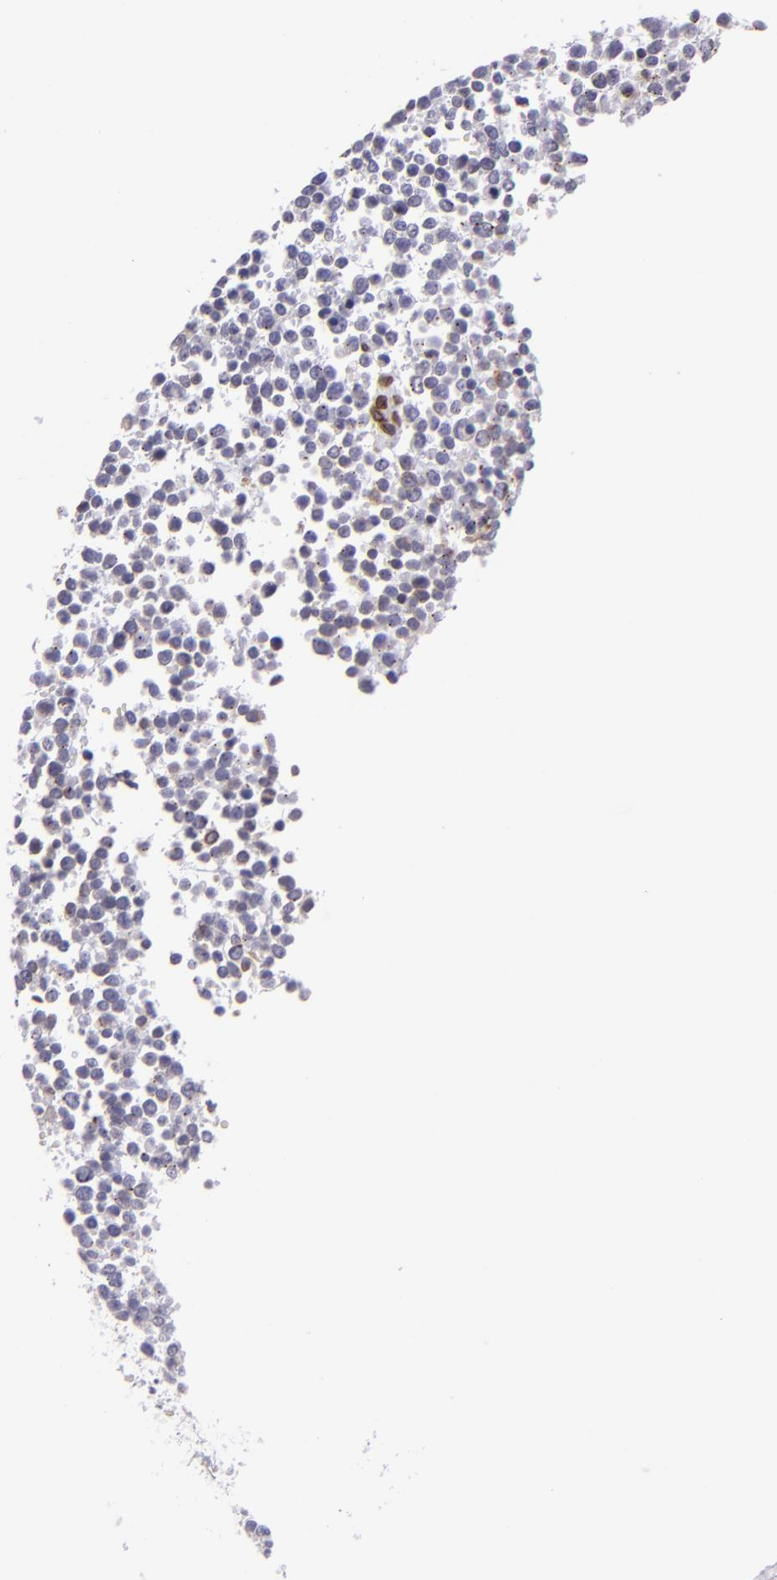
{"staining": {"intensity": "weak", "quantity": "<25%", "location": "nuclear"}, "tissue": "glioma", "cell_type": "Tumor cells", "image_type": "cancer", "snomed": [{"axis": "morphology", "description": "Glioma, malignant, High grade"}, {"axis": "topography", "description": "Brain"}], "caption": "High magnification brightfield microscopy of malignant glioma (high-grade) stained with DAB (brown) and counterstained with hematoxylin (blue): tumor cells show no significant staining. Brightfield microscopy of immunohistochemistry stained with DAB (3,3'-diaminobenzidine) (brown) and hematoxylin (blue), captured at high magnification.", "gene": "EMD", "patient": {"sex": "male", "age": 66}}